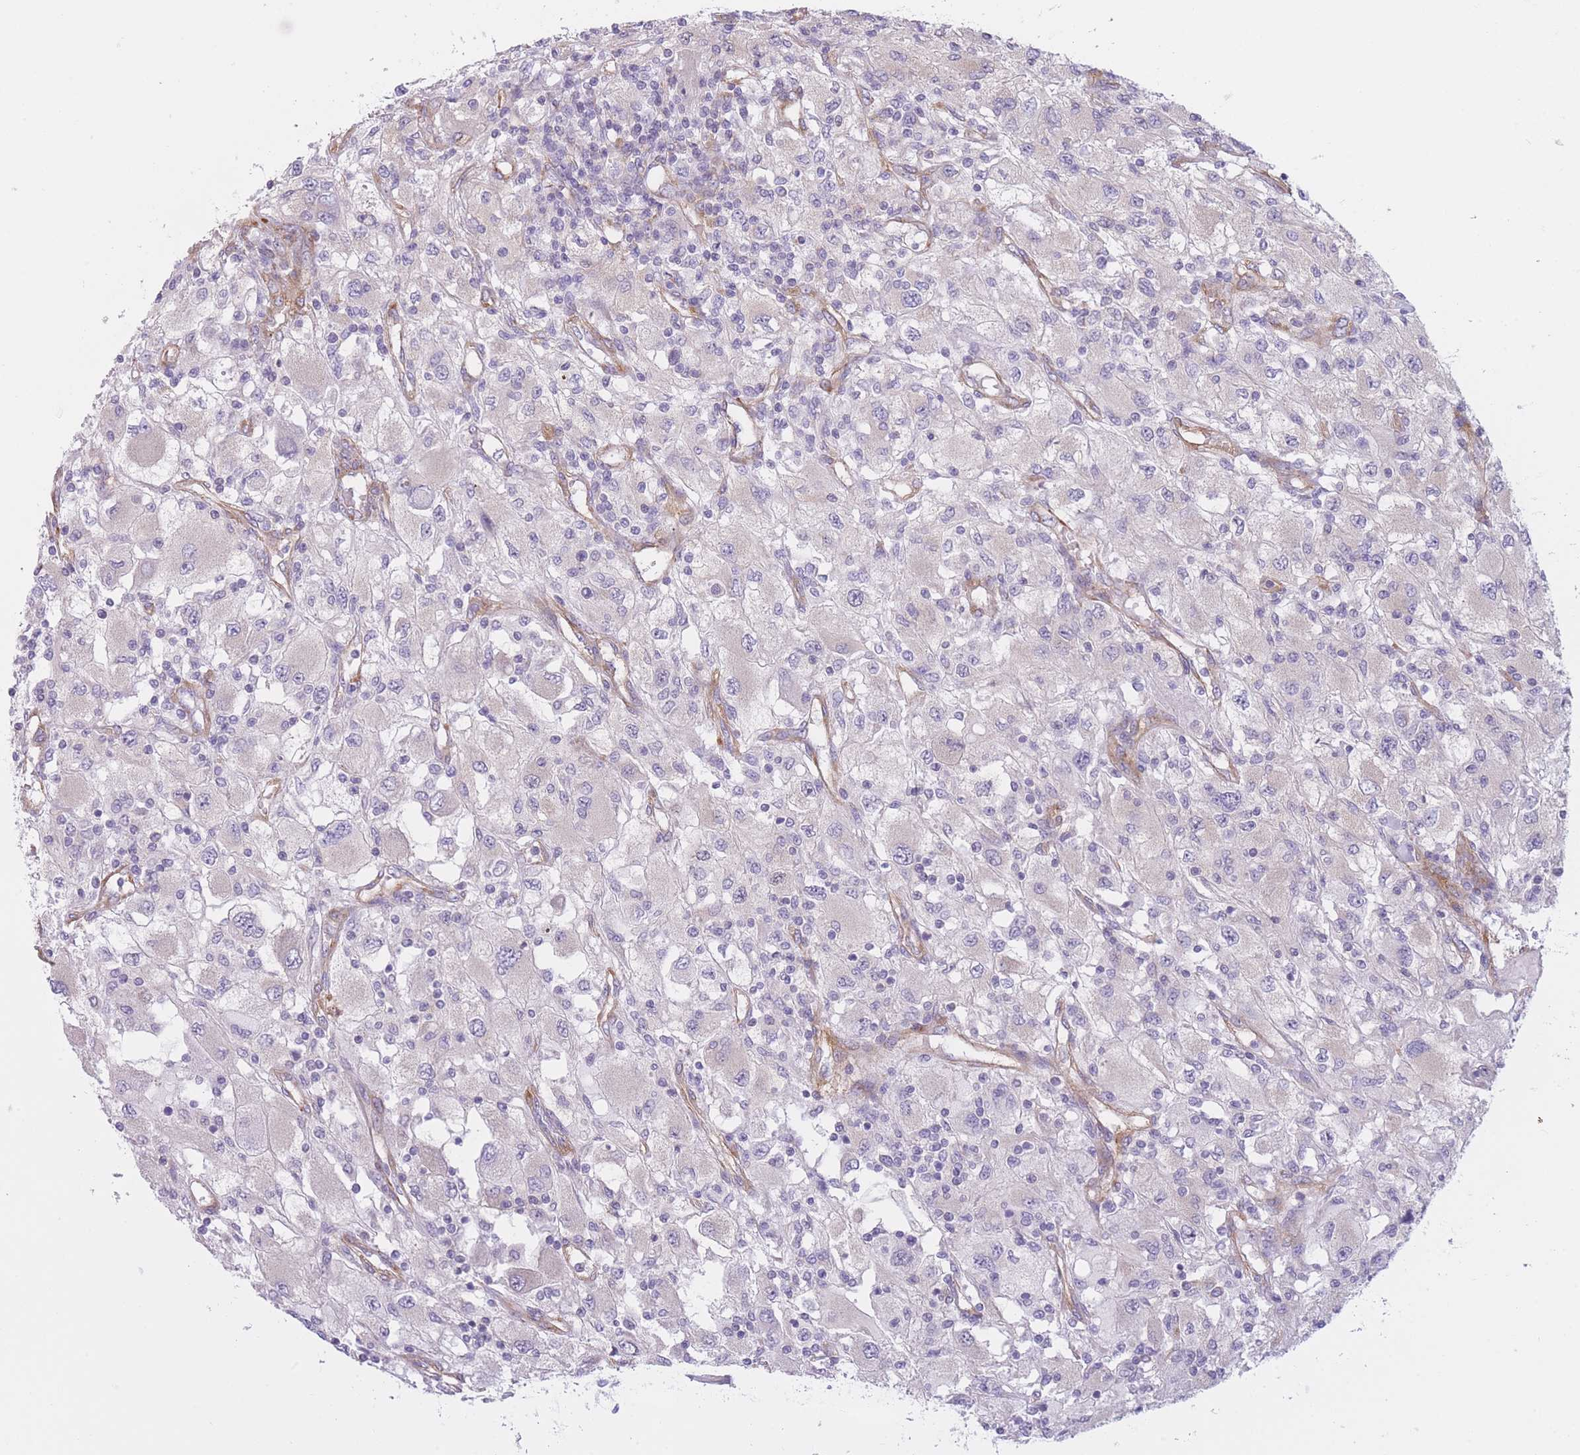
{"staining": {"intensity": "negative", "quantity": "none", "location": "none"}, "tissue": "renal cancer", "cell_type": "Tumor cells", "image_type": "cancer", "snomed": [{"axis": "morphology", "description": "Adenocarcinoma, NOS"}, {"axis": "topography", "description": "Kidney"}], "caption": "Tumor cells are negative for brown protein staining in renal cancer.", "gene": "SERPINB3", "patient": {"sex": "female", "age": 67}}